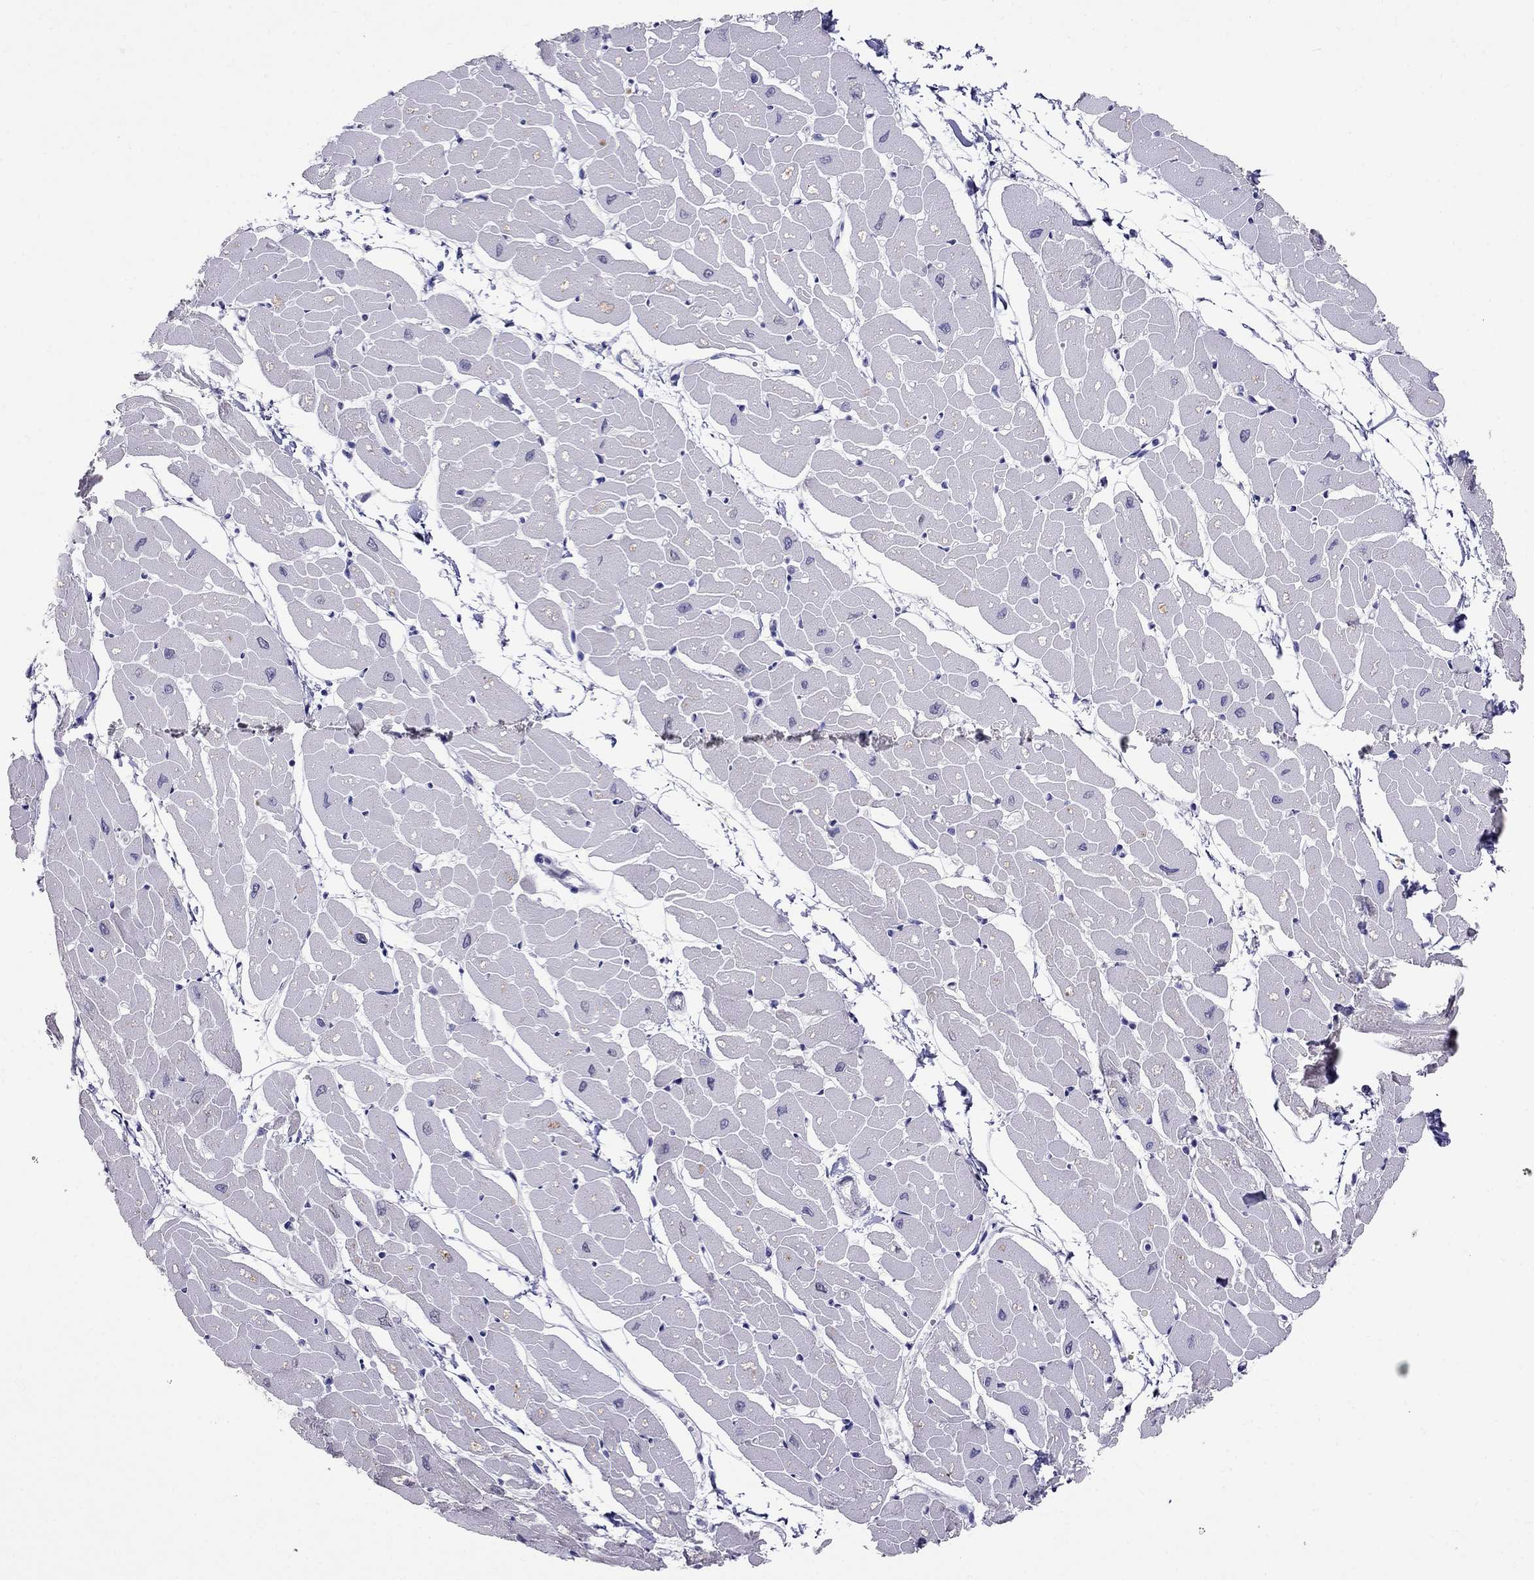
{"staining": {"intensity": "negative", "quantity": "none", "location": "none"}, "tissue": "heart muscle", "cell_type": "Cardiomyocytes", "image_type": "normal", "snomed": [{"axis": "morphology", "description": "Normal tissue, NOS"}, {"axis": "topography", "description": "Heart"}], "caption": "DAB (3,3'-diaminobenzidine) immunohistochemical staining of normal human heart muscle exhibits no significant positivity in cardiomyocytes.", "gene": "MYO3B", "patient": {"sex": "male", "age": 57}}